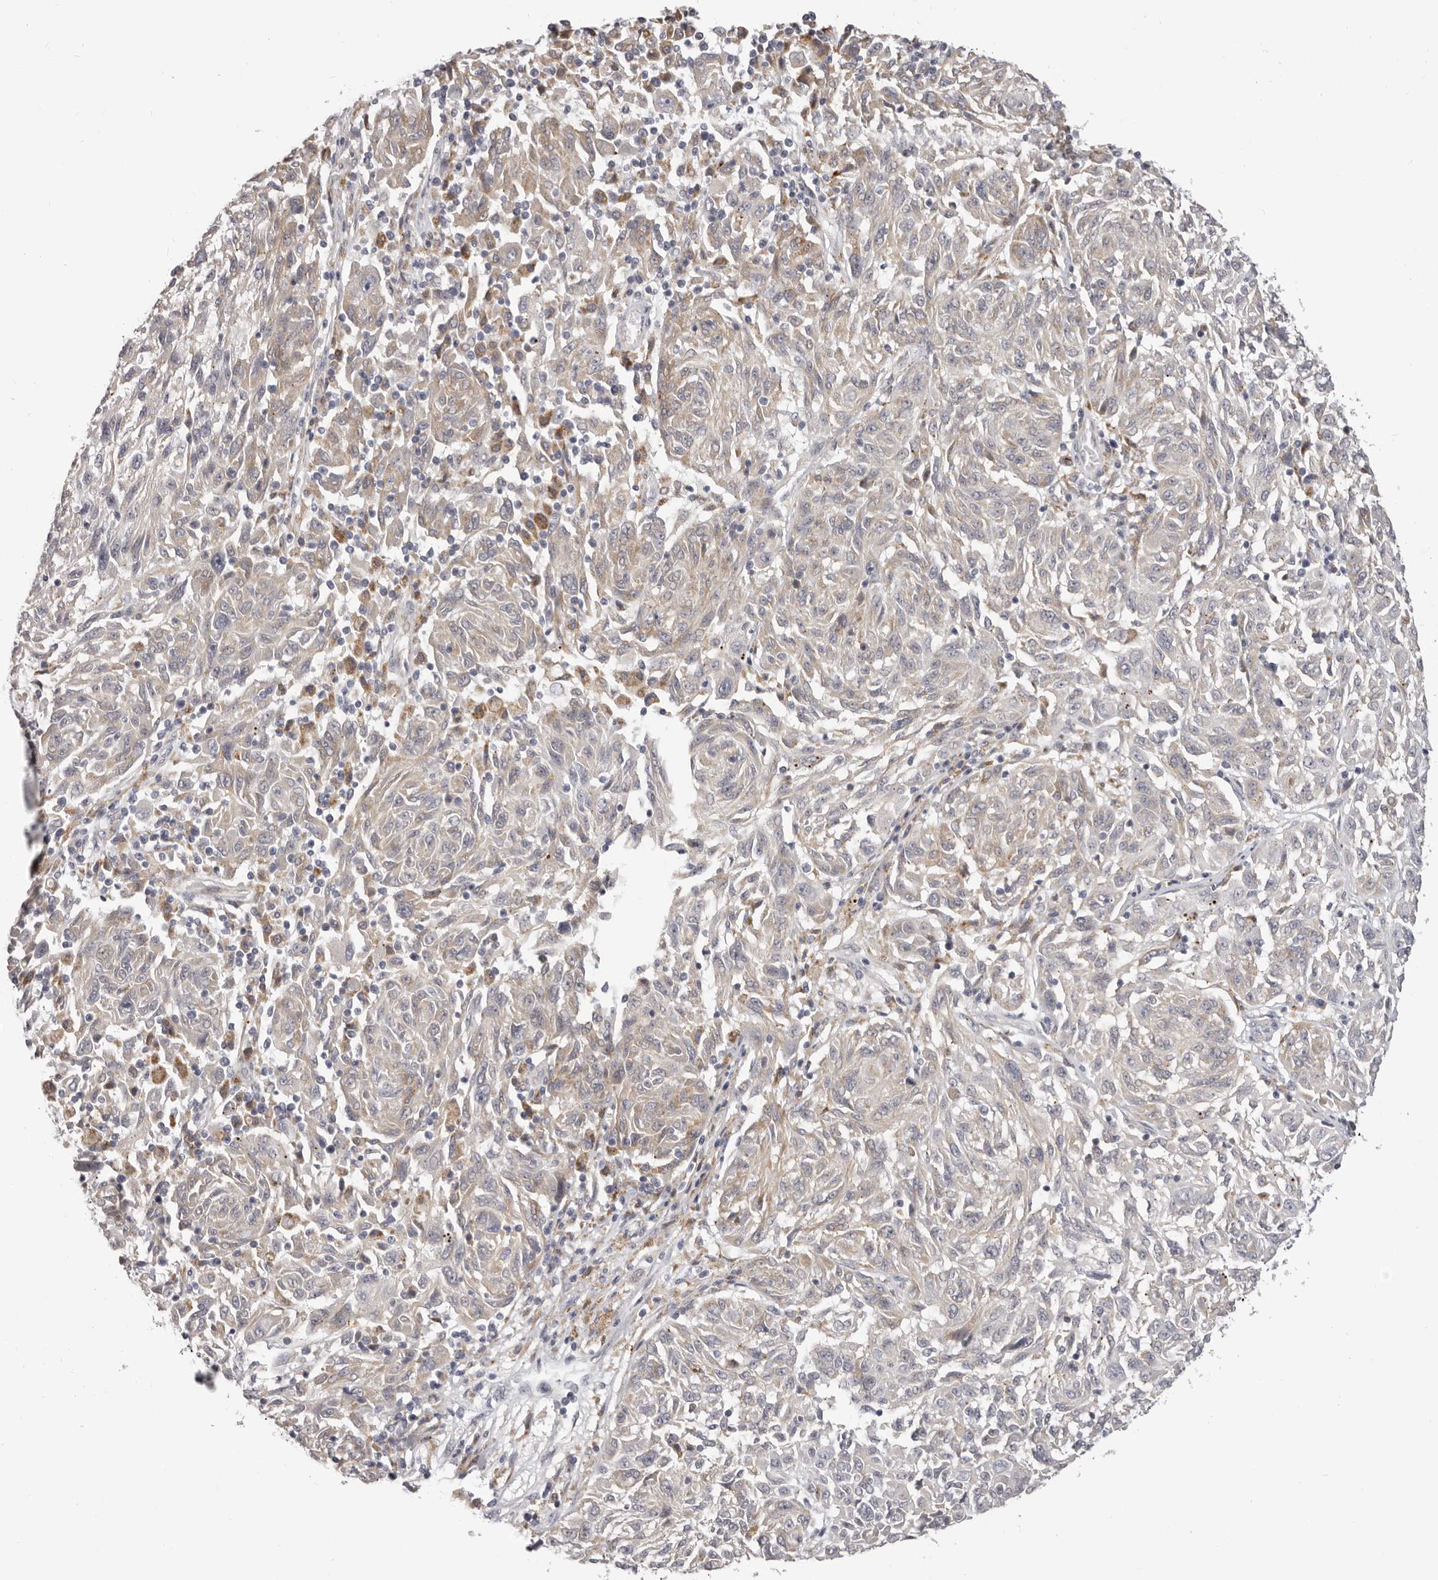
{"staining": {"intensity": "negative", "quantity": "none", "location": "none"}, "tissue": "melanoma", "cell_type": "Tumor cells", "image_type": "cancer", "snomed": [{"axis": "morphology", "description": "Malignant melanoma, NOS"}, {"axis": "topography", "description": "Skin"}], "caption": "High power microscopy image of an immunohistochemistry image of malignant melanoma, revealing no significant positivity in tumor cells.", "gene": "OTUD3", "patient": {"sex": "male", "age": 53}}